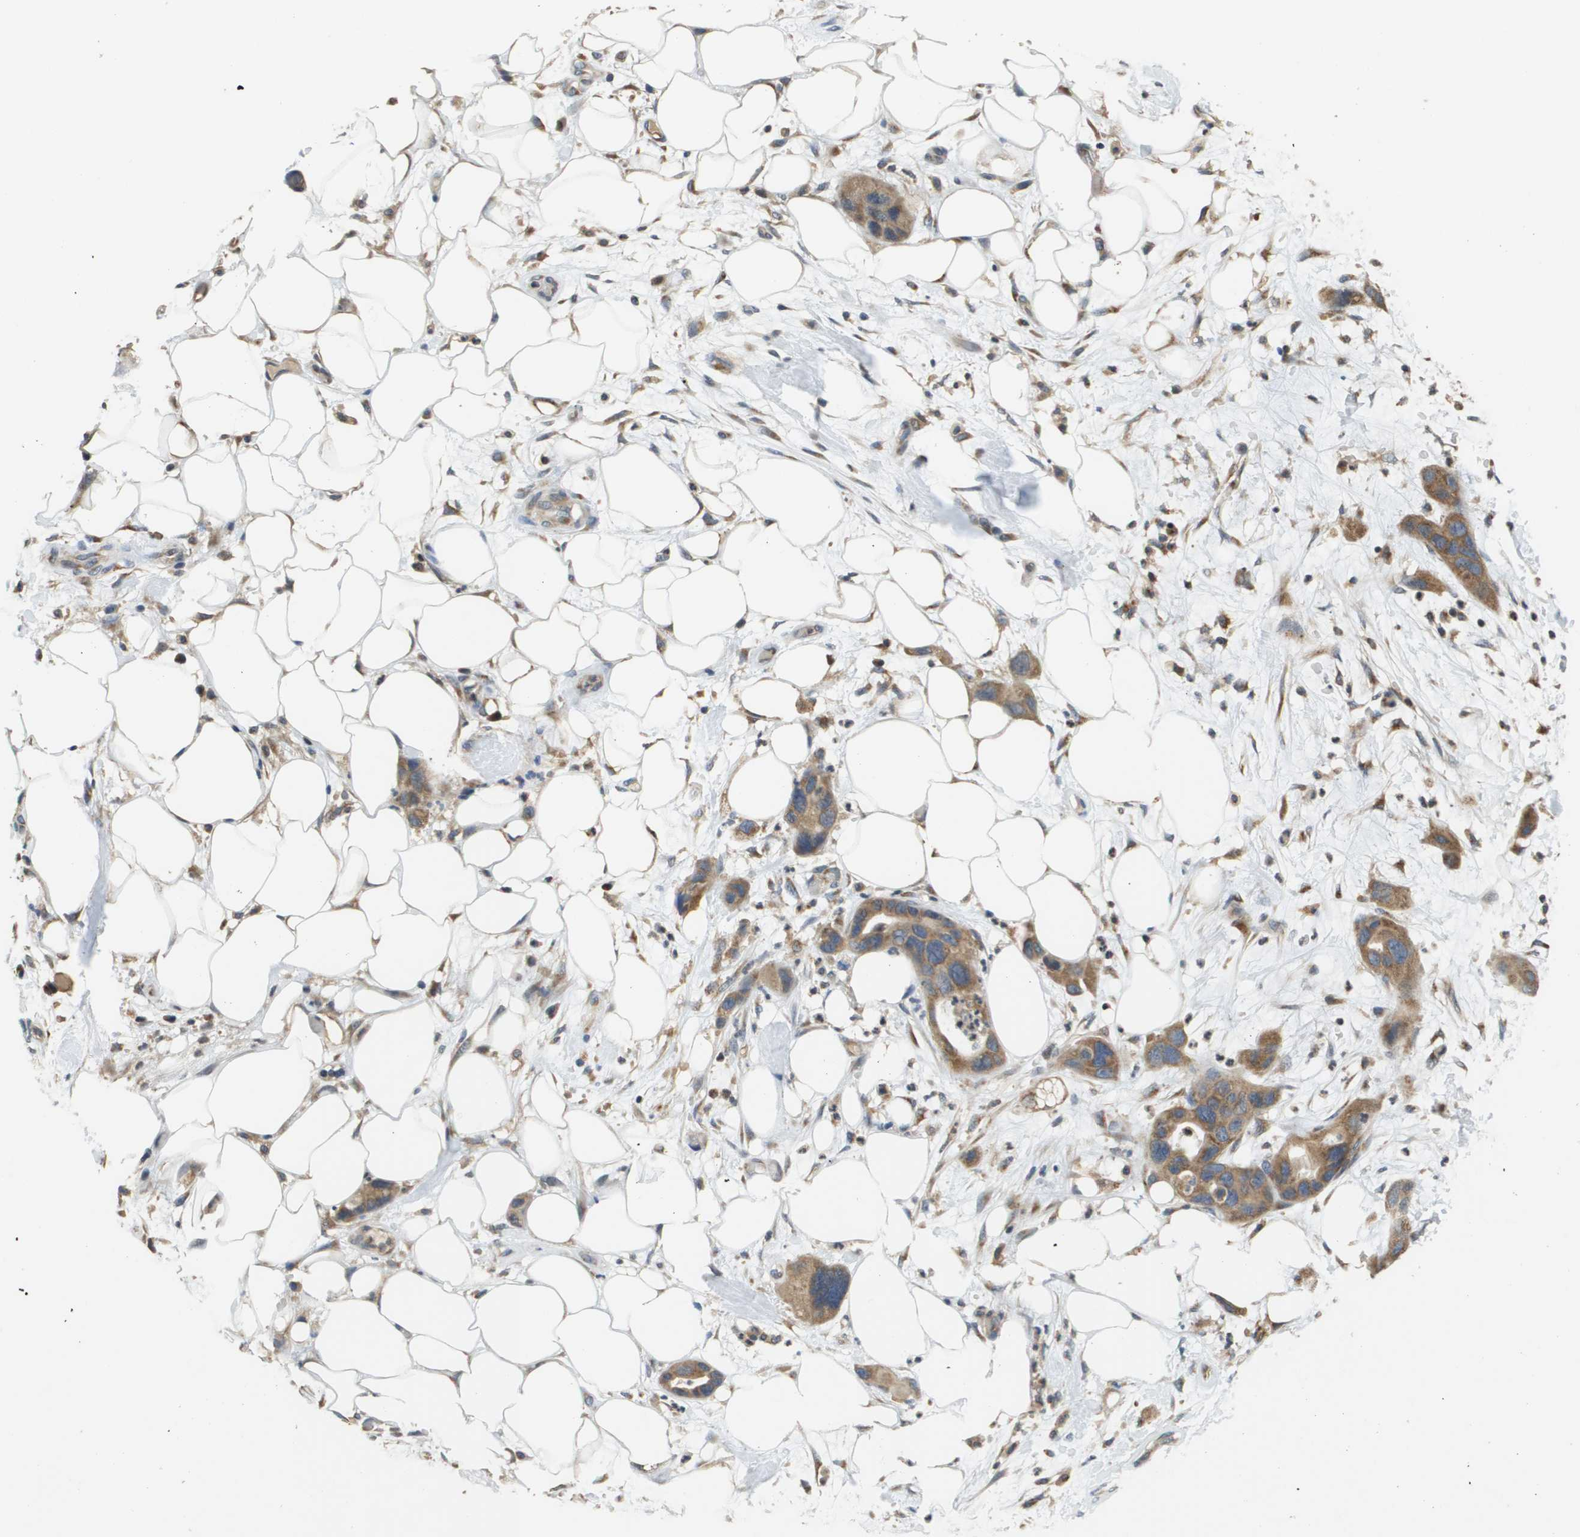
{"staining": {"intensity": "moderate", "quantity": ">75%", "location": "cytoplasmic/membranous"}, "tissue": "pancreatic cancer", "cell_type": "Tumor cells", "image_type": "cancer", "snomed": [{"axis": "morphology", "description": "Adenocarcinoma, NOS"}, {"axis": "topography", "description": "Pancreas"}], "caption": "Adenocarcinoma (pancreatic) tissue shows moderate cytoplasmic/membranous positivity in about >75% of tumor cells (DAB (3,3'-diaminobenzidine) IHC, brown staining for protein, blue staining for nuclei).", "gene": "PCK1", "patient": {"sex": "female", "age": 71}}